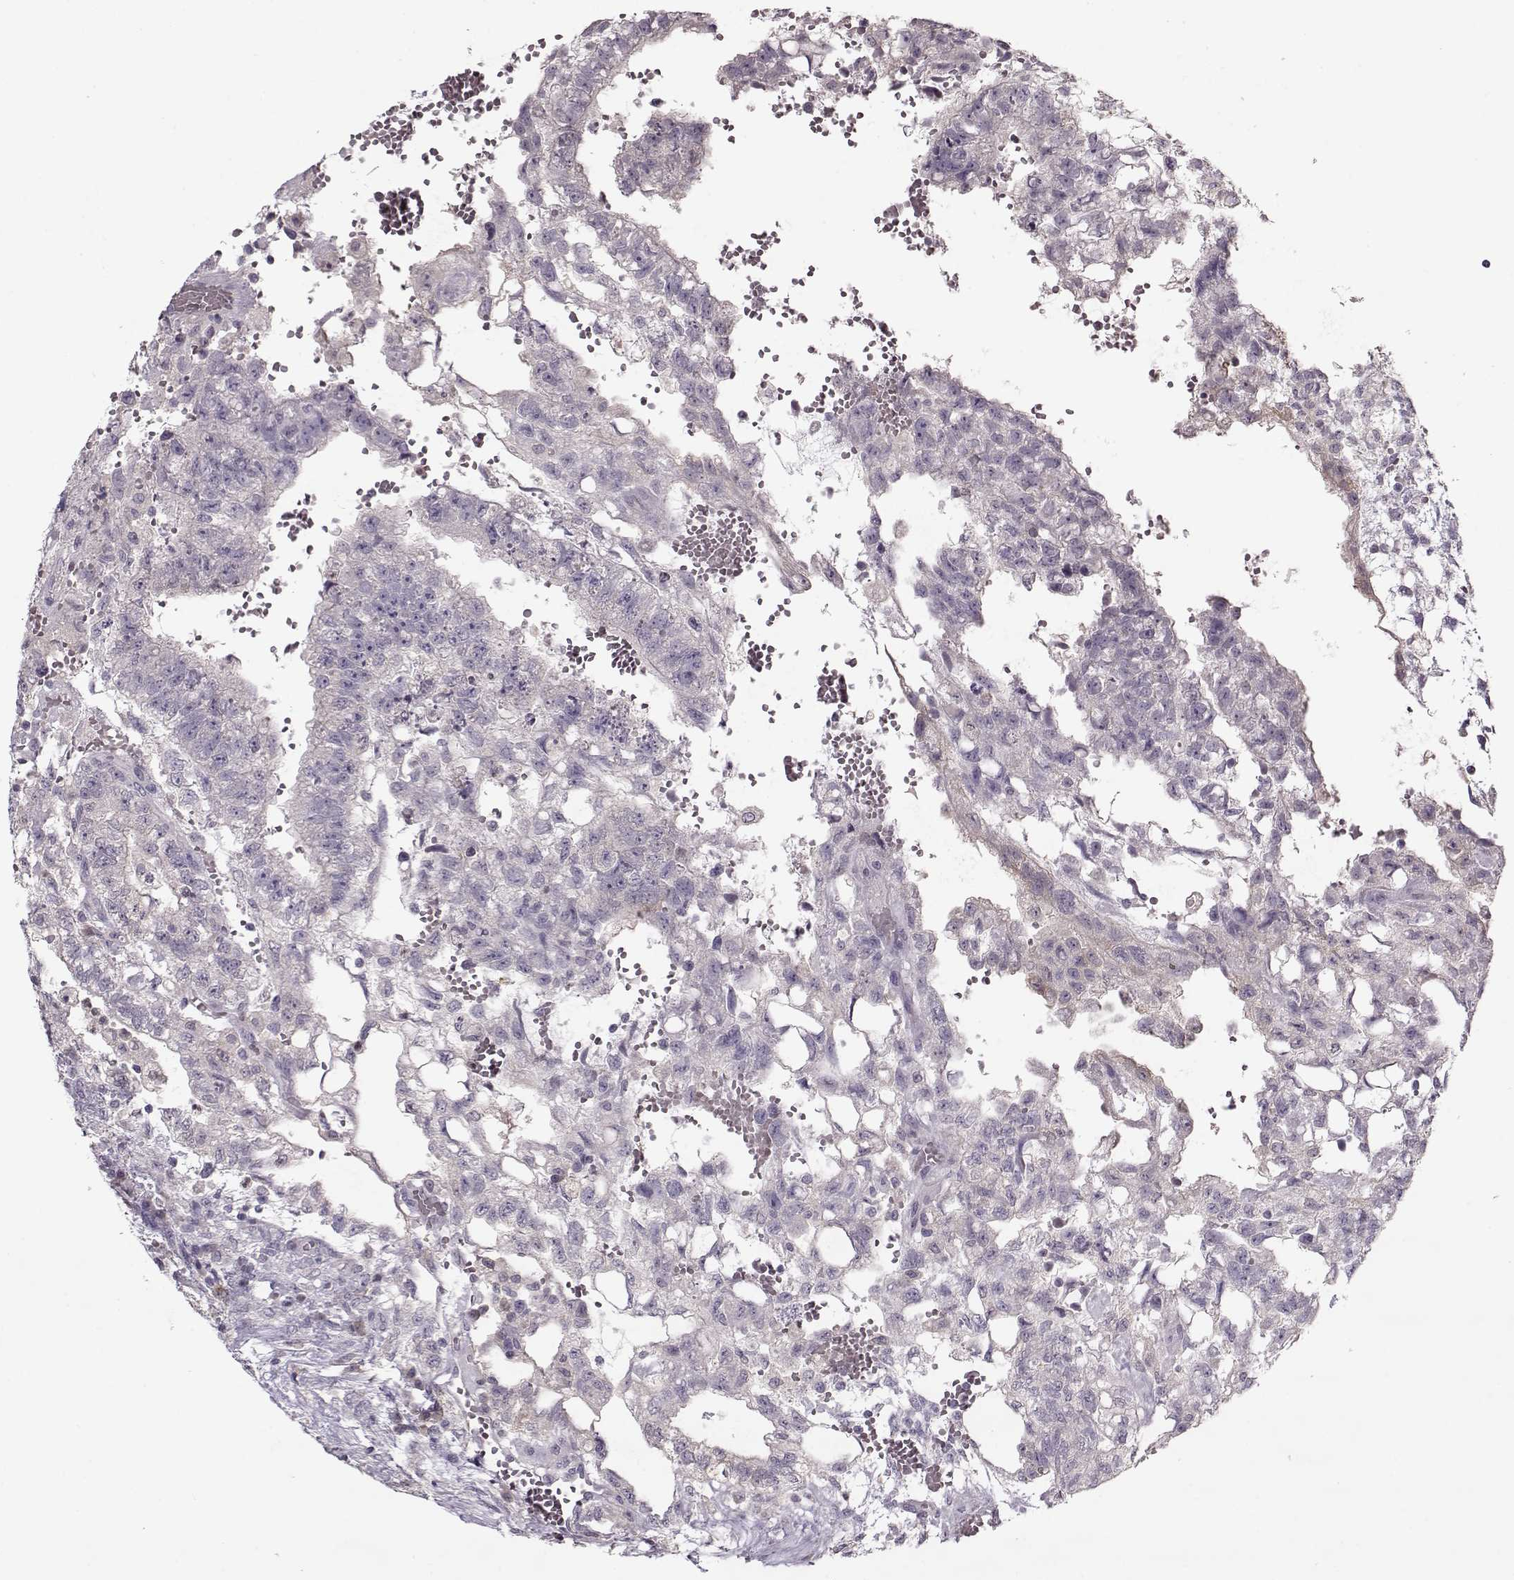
{"staining": {"intensity": "negative", "quantity": "none", "location": "none"}, "tissue": "testis cancer", "cell_type": "Tumor cells", "image_type": "cancer", "snomed": [{"axis": "morphology", "description": "Carcinoma, Embryonal, NOS"}, {"axis": "topography", "description": "Testis"}], "caption": "This histopathology image is of testis cancer stained with immunohistochemistry to label a protein in brown with the nuclei are counter-stained blue. There is no staining in tumor cells. (Brightfield microscopy of DAB (3,3'-diaminobenzidine) immunohistochemistry at high magnification).", "gene": "ACOT11", "patient": {"sex": "male", "age": 32}}